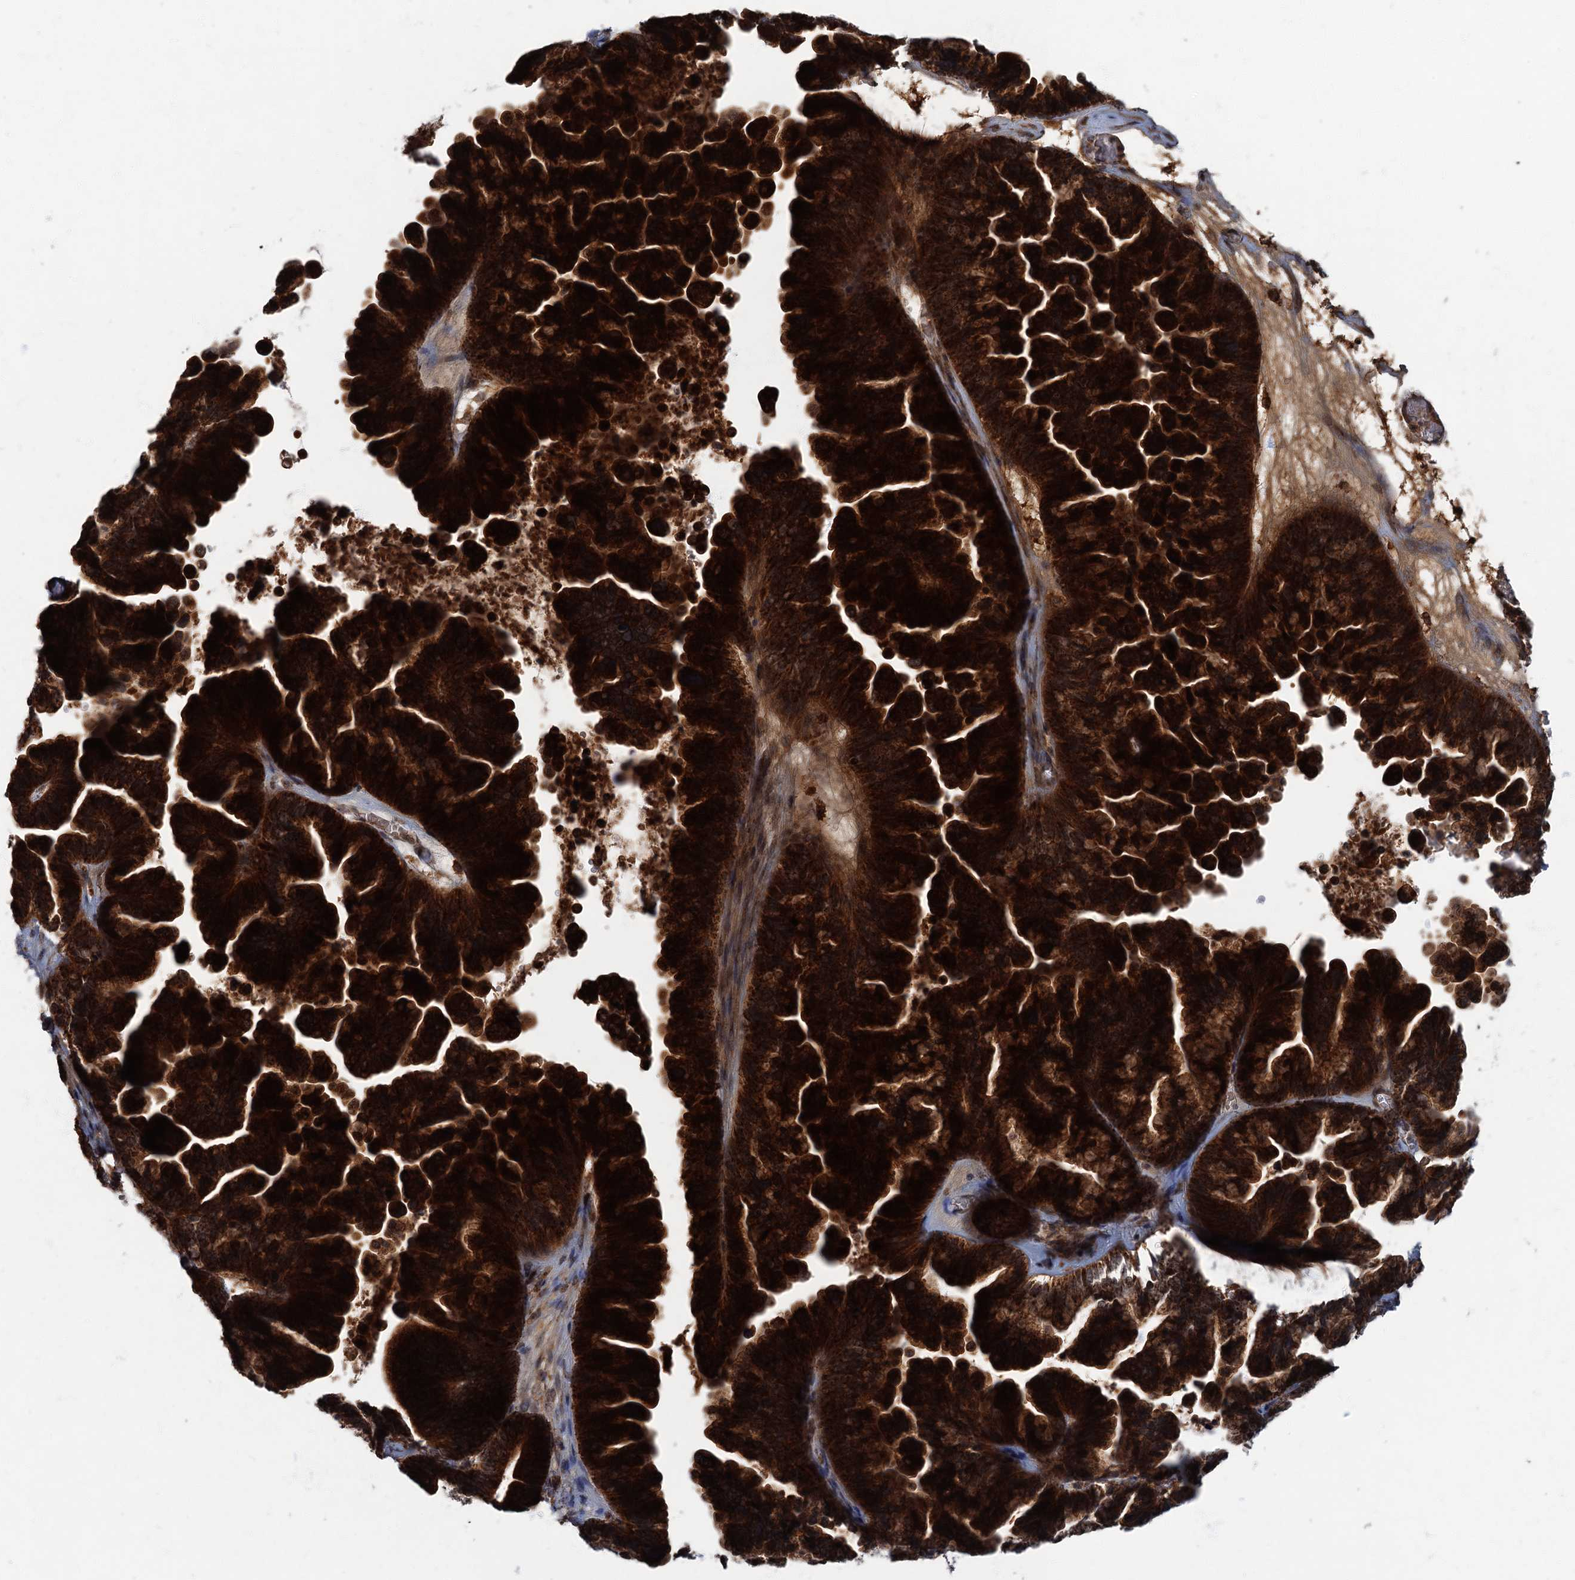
{"staining": {"intensity": "strong", "quantity": ">75%", "location": "cytoplasmic/membranous"}, "tissue": "ovarian cancer", "cell_type": "Tumor cells", "image_type": "cancer", "snomed": [{"axis": "morphology", "description": "Cystadenocarcinoma, serous, NOS"}, {"axis": "topography", "description": "Ovary"}], "caption": "A brown stain shows strong cytoplasmic/membranous expression of a protein in human ovarian serous cystadenocarcinoma tumor cells.", "gene": "SLC11A2", "patient": {"sex": "female", "age": 56}}